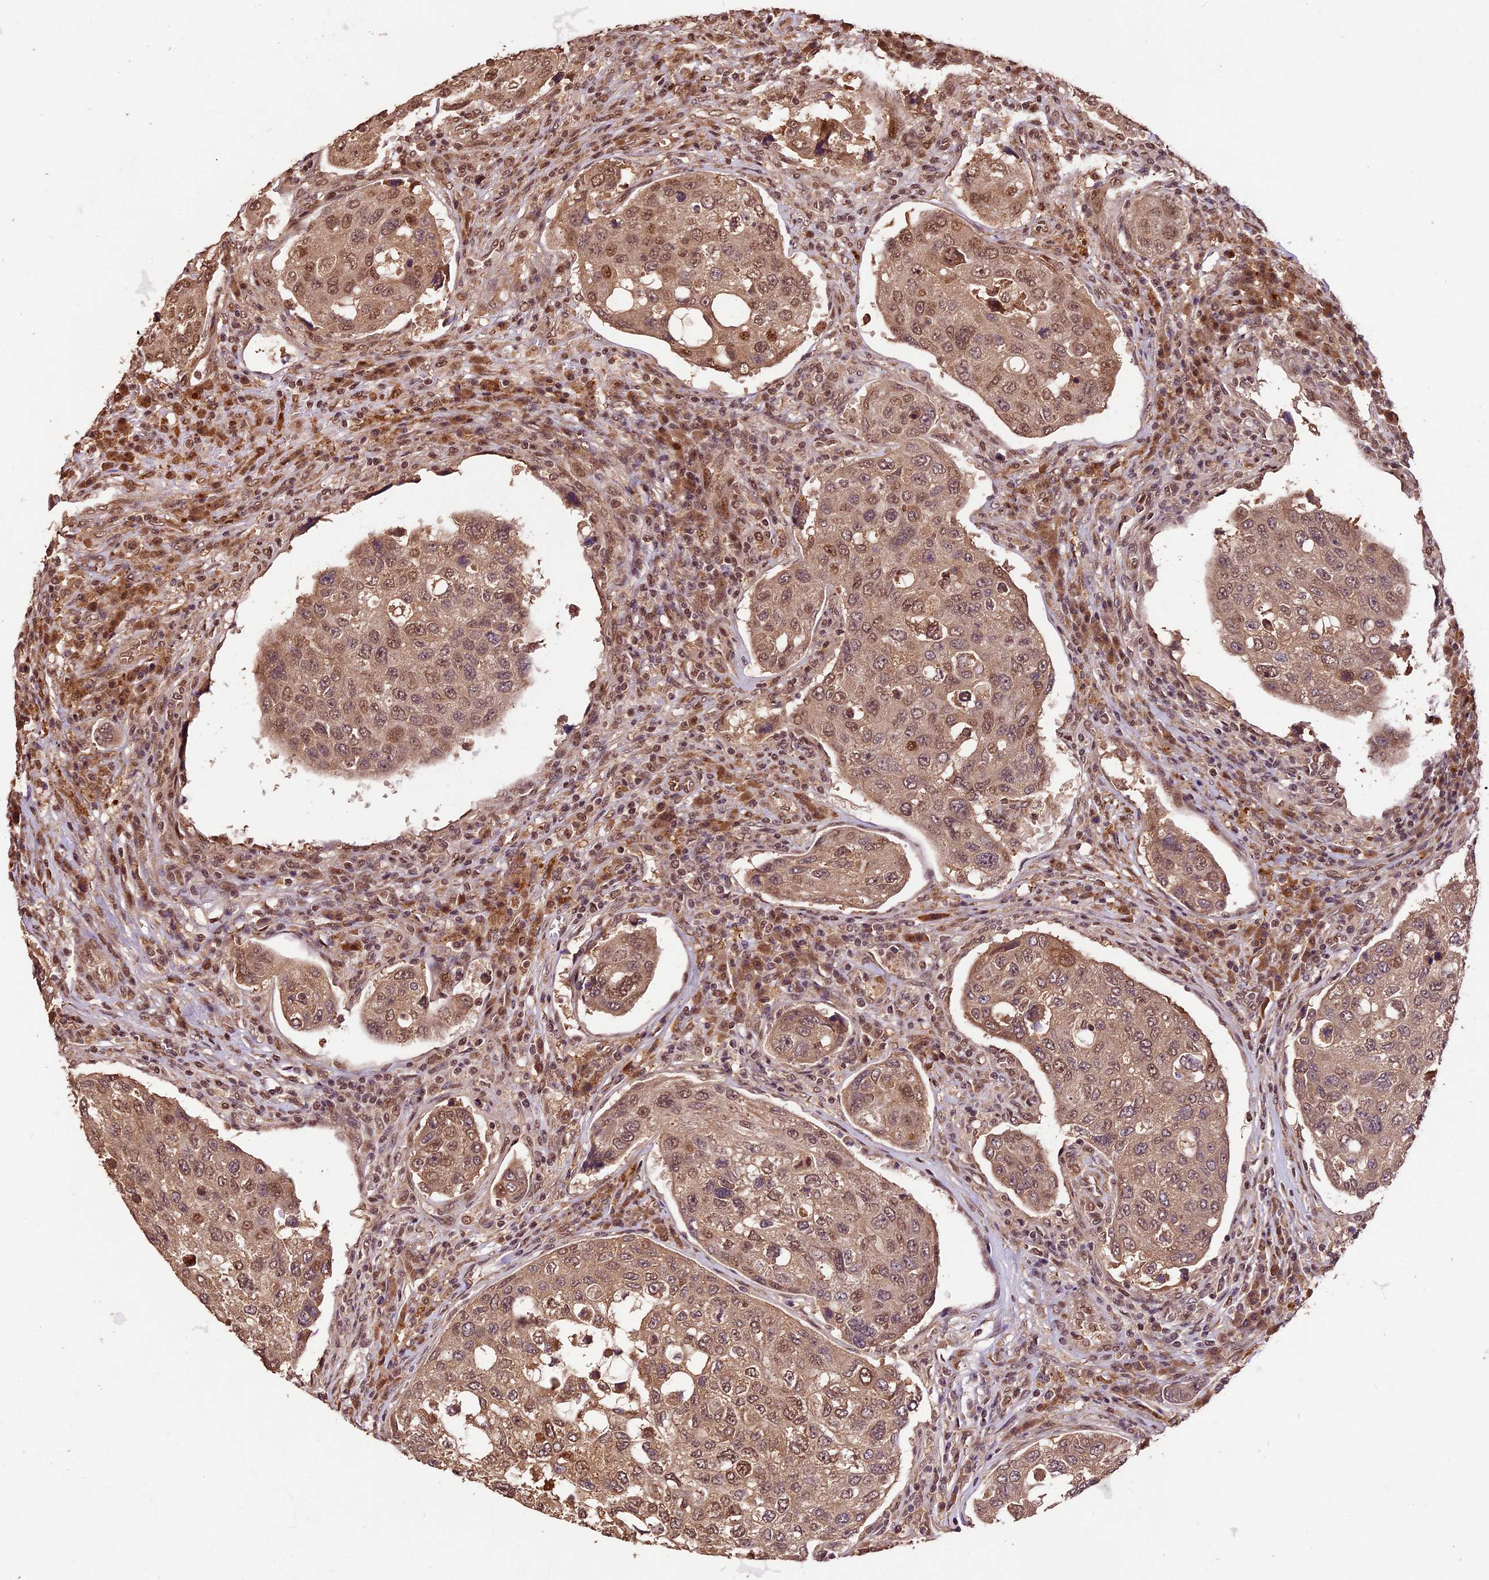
{"staining": {"intensity": "moderate", "quantity": ">75%", "location": "cytoplasmic/membranous,nuclear"}, "tissue": "urothelial cancer", "cell_type": "Tumor cells", "image_type": "cancer", "snomed": [{"axis": "morphology", "description": "Urothelial carcinoma, High grade"}, {"axis": "topography", "description": "Lymph node"}, {"axis": "topography", "description": "Urinary bladder"}], "caption": "A histopathology image of urothelial cancer stained for a protein shows moderate cytoplasmic/membranous and nuclear brown staining in tumor cells.", "gene": "CDKN2AIP", "patient": {"sex": "male", "age": 51}}